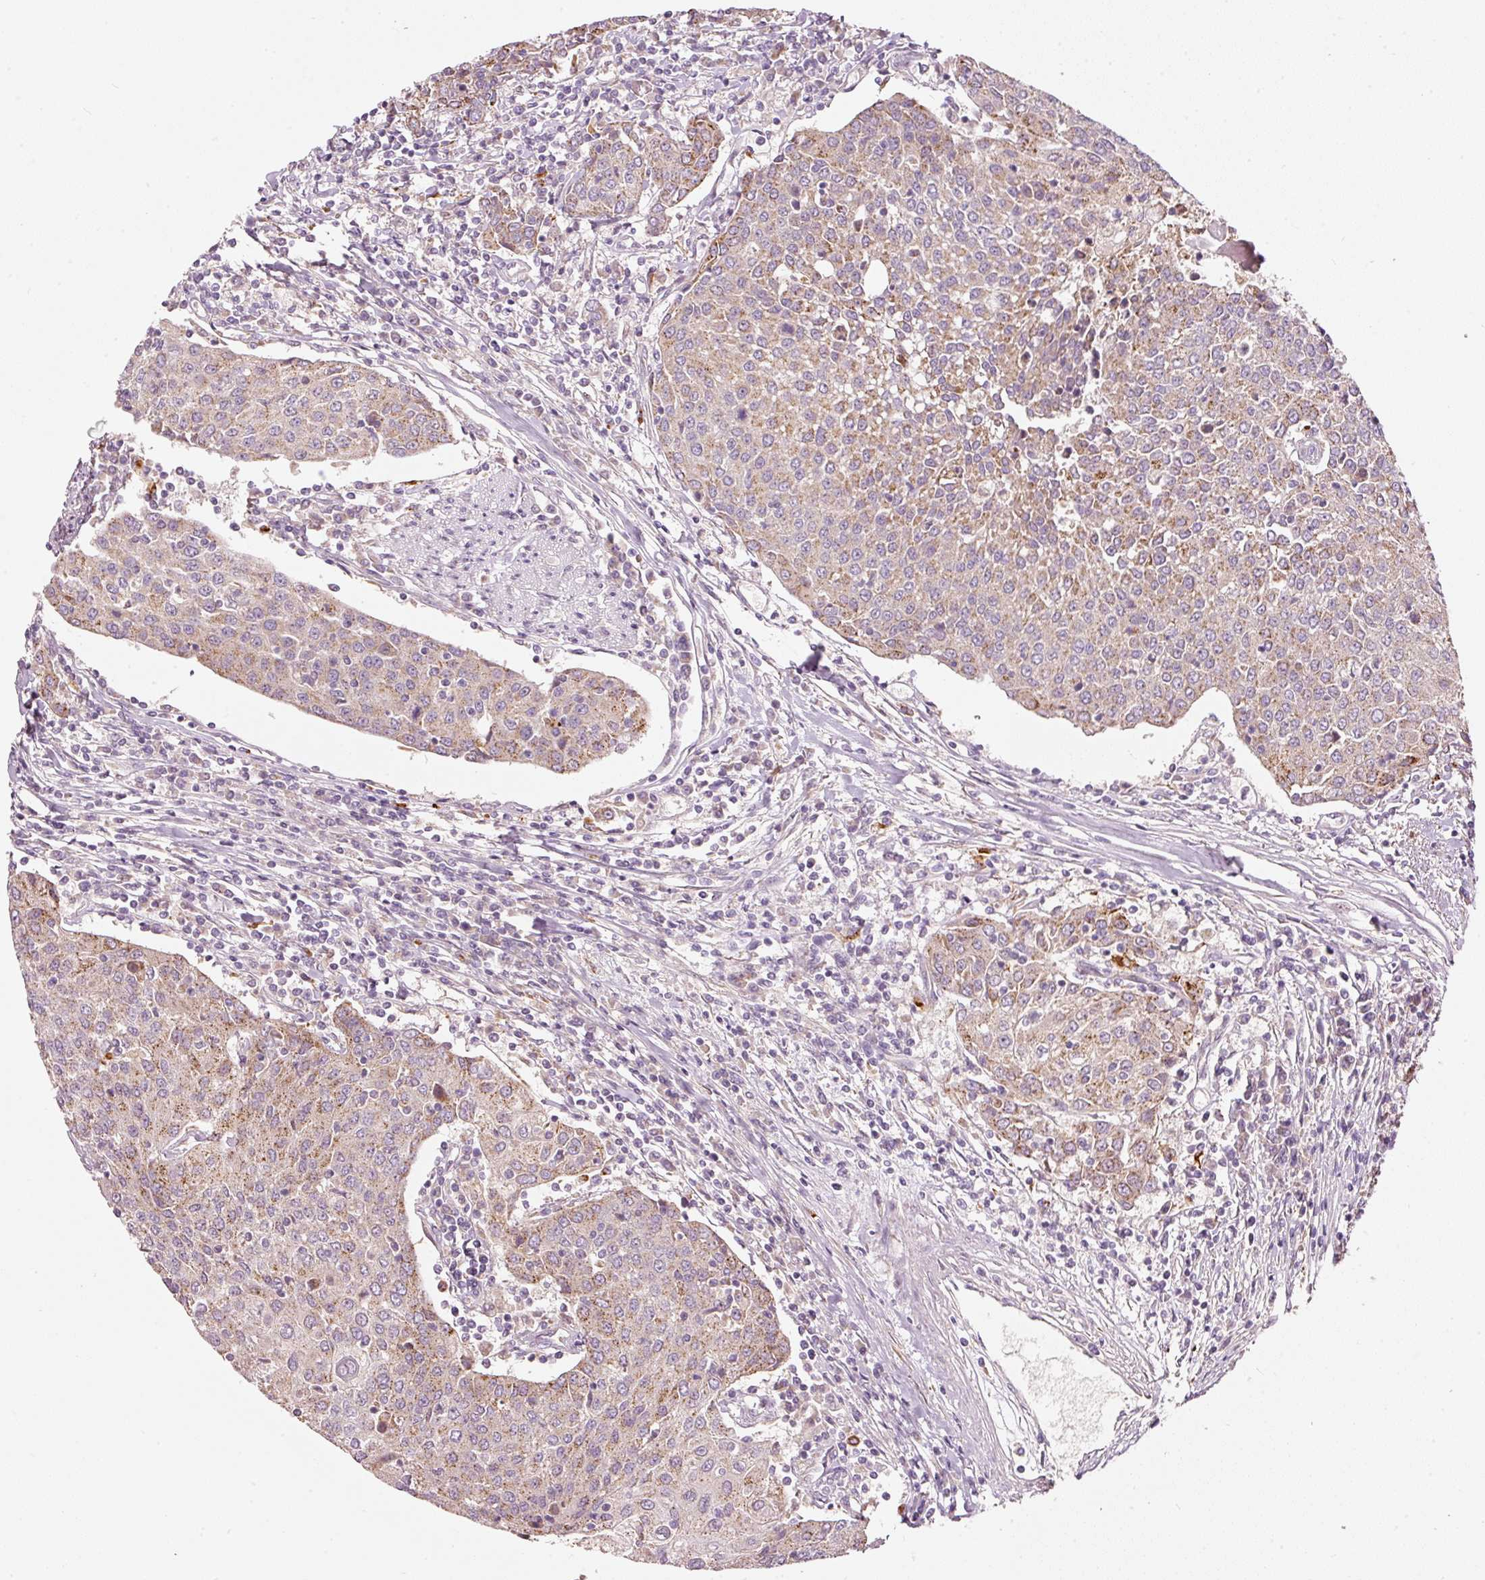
{"staining": {"intensity": "moderate", "quantity": ">75%", "location": "cytoplasmic/membranous"}, "tissue": "urothelial cancer", "cell_type": "Tumor cells", "image_type": "cancer", "snomed": [{"axis": "morphology", "description": "Urothelial carcinoma, High grade"}, {"axis": "topography", "description": "Urinary bladder"}], "caption": "IHC staining of urothelial carcinoma (high-grade), which demonstrates medium levels of moderate cytoplasmic/membranous staining in about >75% of tumor cells indicating moderate cytoplasmic/membranous protein expression. The staining was performed using DAB (3,3'-diaminobenzidine) (brown) for protein detection and nuclei were counterstained in hematoxylin (blue).", "gene": "KLHL21", "patient": {"sex": "female", "age": 85}}